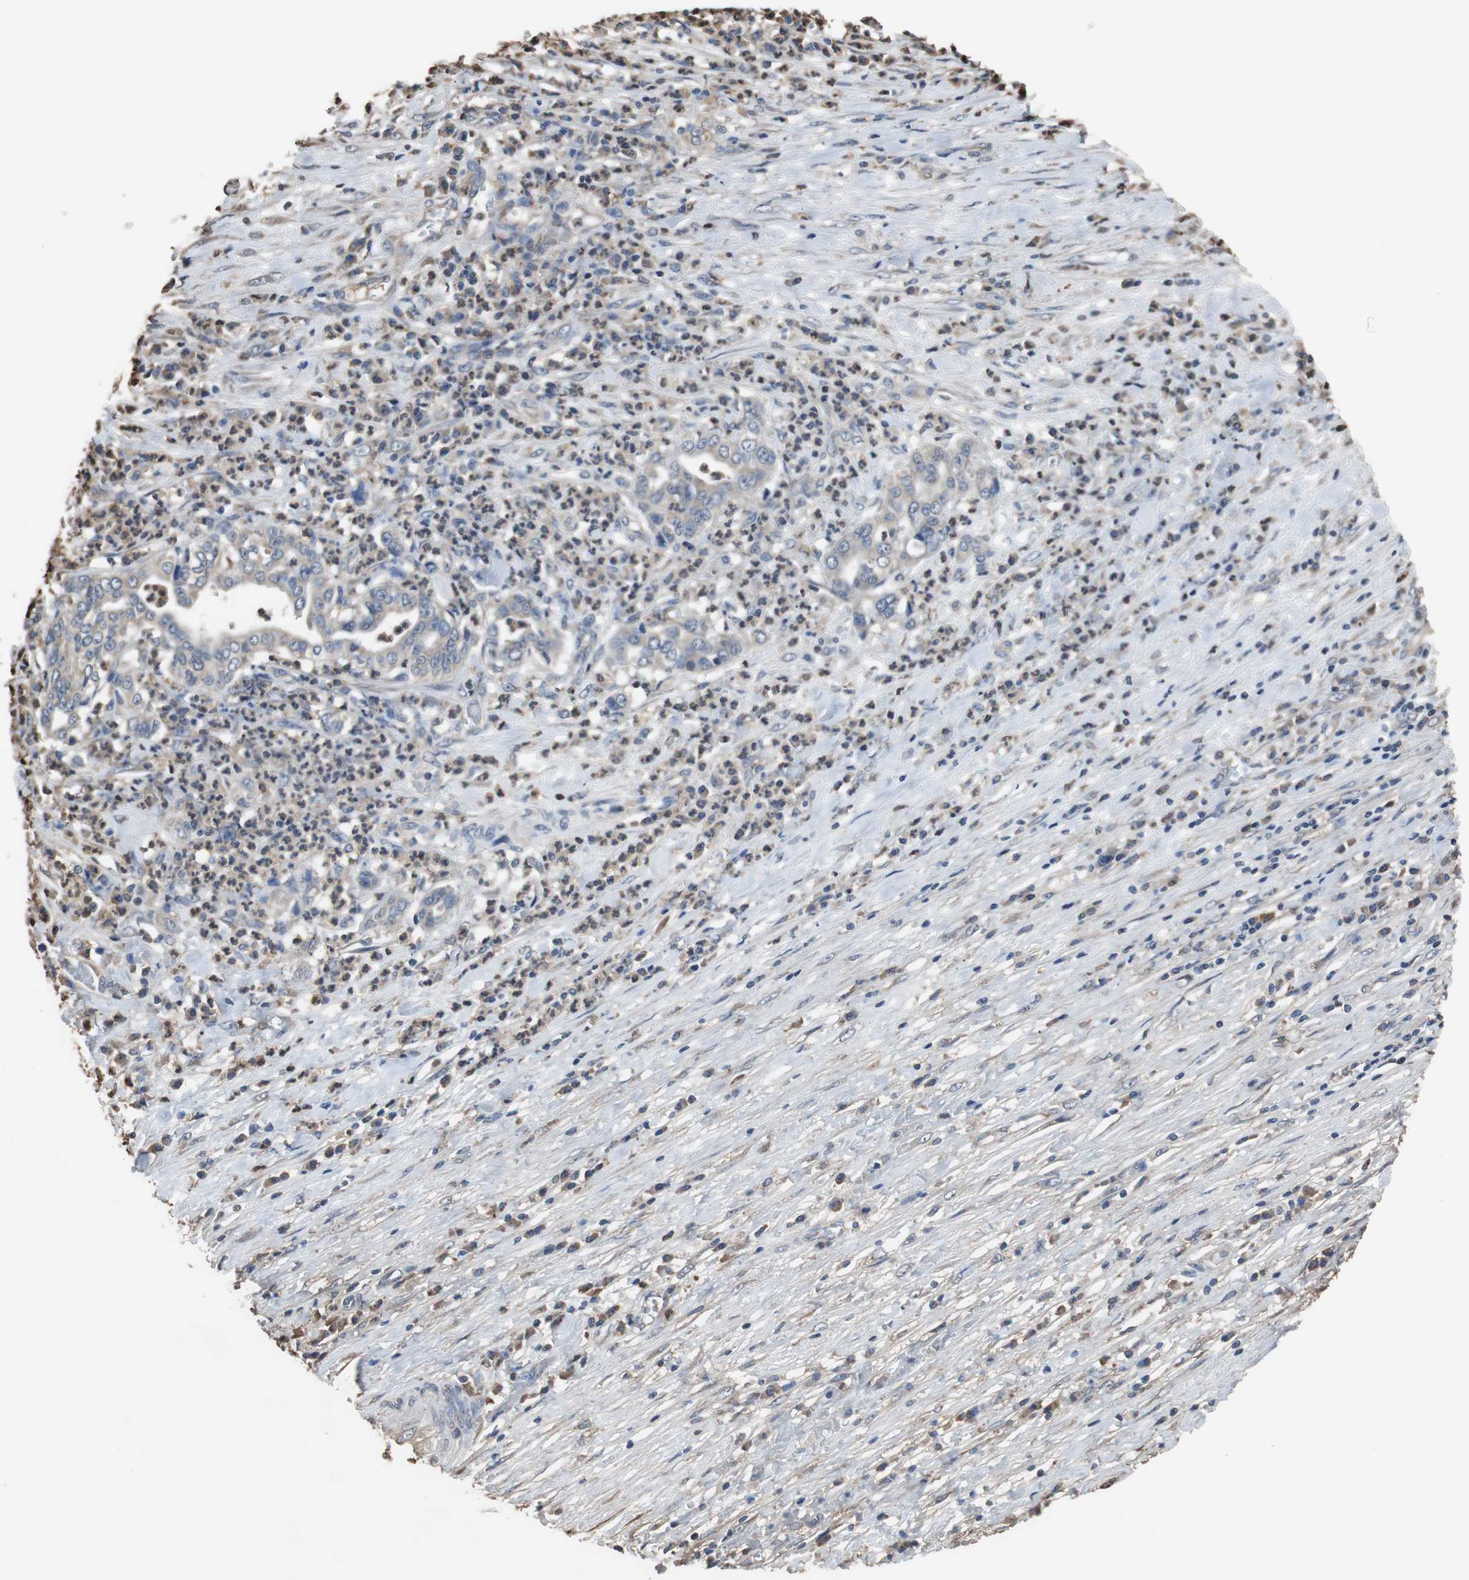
{"staining": {"intensity": "weak", "quantity": "25%-75%", "location": "cytoplasmic/membranous"}, "tissue": "liver cancer", "cell_type": "Tumor cells", "image_type": "cancer", "snomed": [{"axis": "morphology", "description": "Cholangiocarcinoma"}, {"axis": "topography", "description": "Liver"}], "caption": "IHC (DAB (3,3'-diaminobenzidine)) staining of liver cancer (cholangiocarcinoma) demonstrates weak cytoplasmic/membranous protein positivity in approximately 25%-75% of tumor cells.", "gene": "SCIMP", "patient": {"sex": "female", "age": 61}}